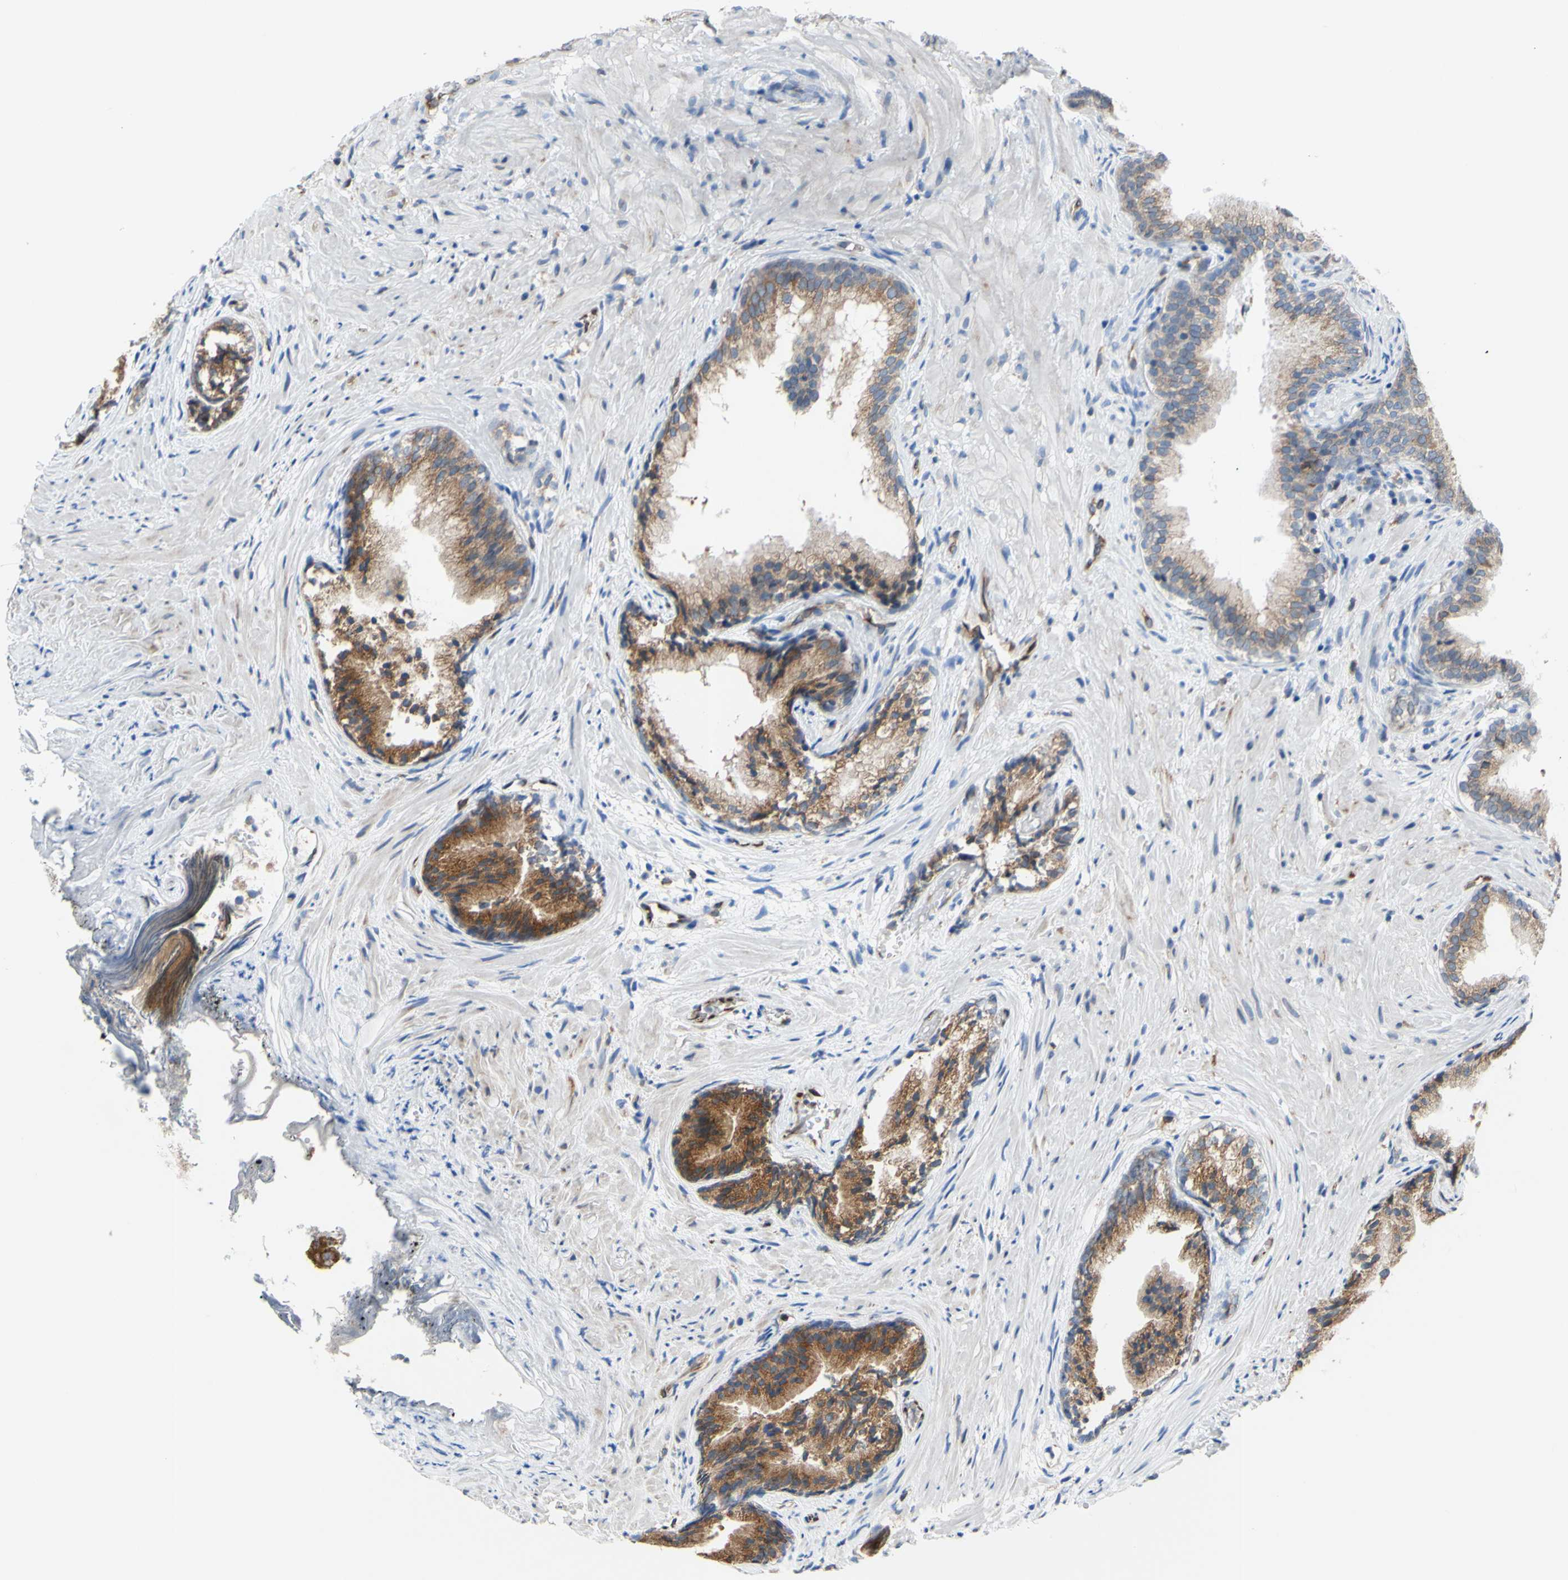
{"staining": {"intensity": "moderate", "quantity": ">75%", "location": "cytoplasmic/membranous"}, "tissue": "prostate", "cell_type": "Glandular cells", "image_type": "normal", "snomed": [{"axis": "morphology", "description": "Normal tissue, NOS"}, {"axis": "topography", "description": "Prostate"}], "caption": "About >75% of glandular cells in benign human prostate show moderate cytoplasmic/membranous protein expression as visualized by brown immunohistochemical staining.", "gene": "MGST2", "patient": {"sex": "male", "age": 76}}